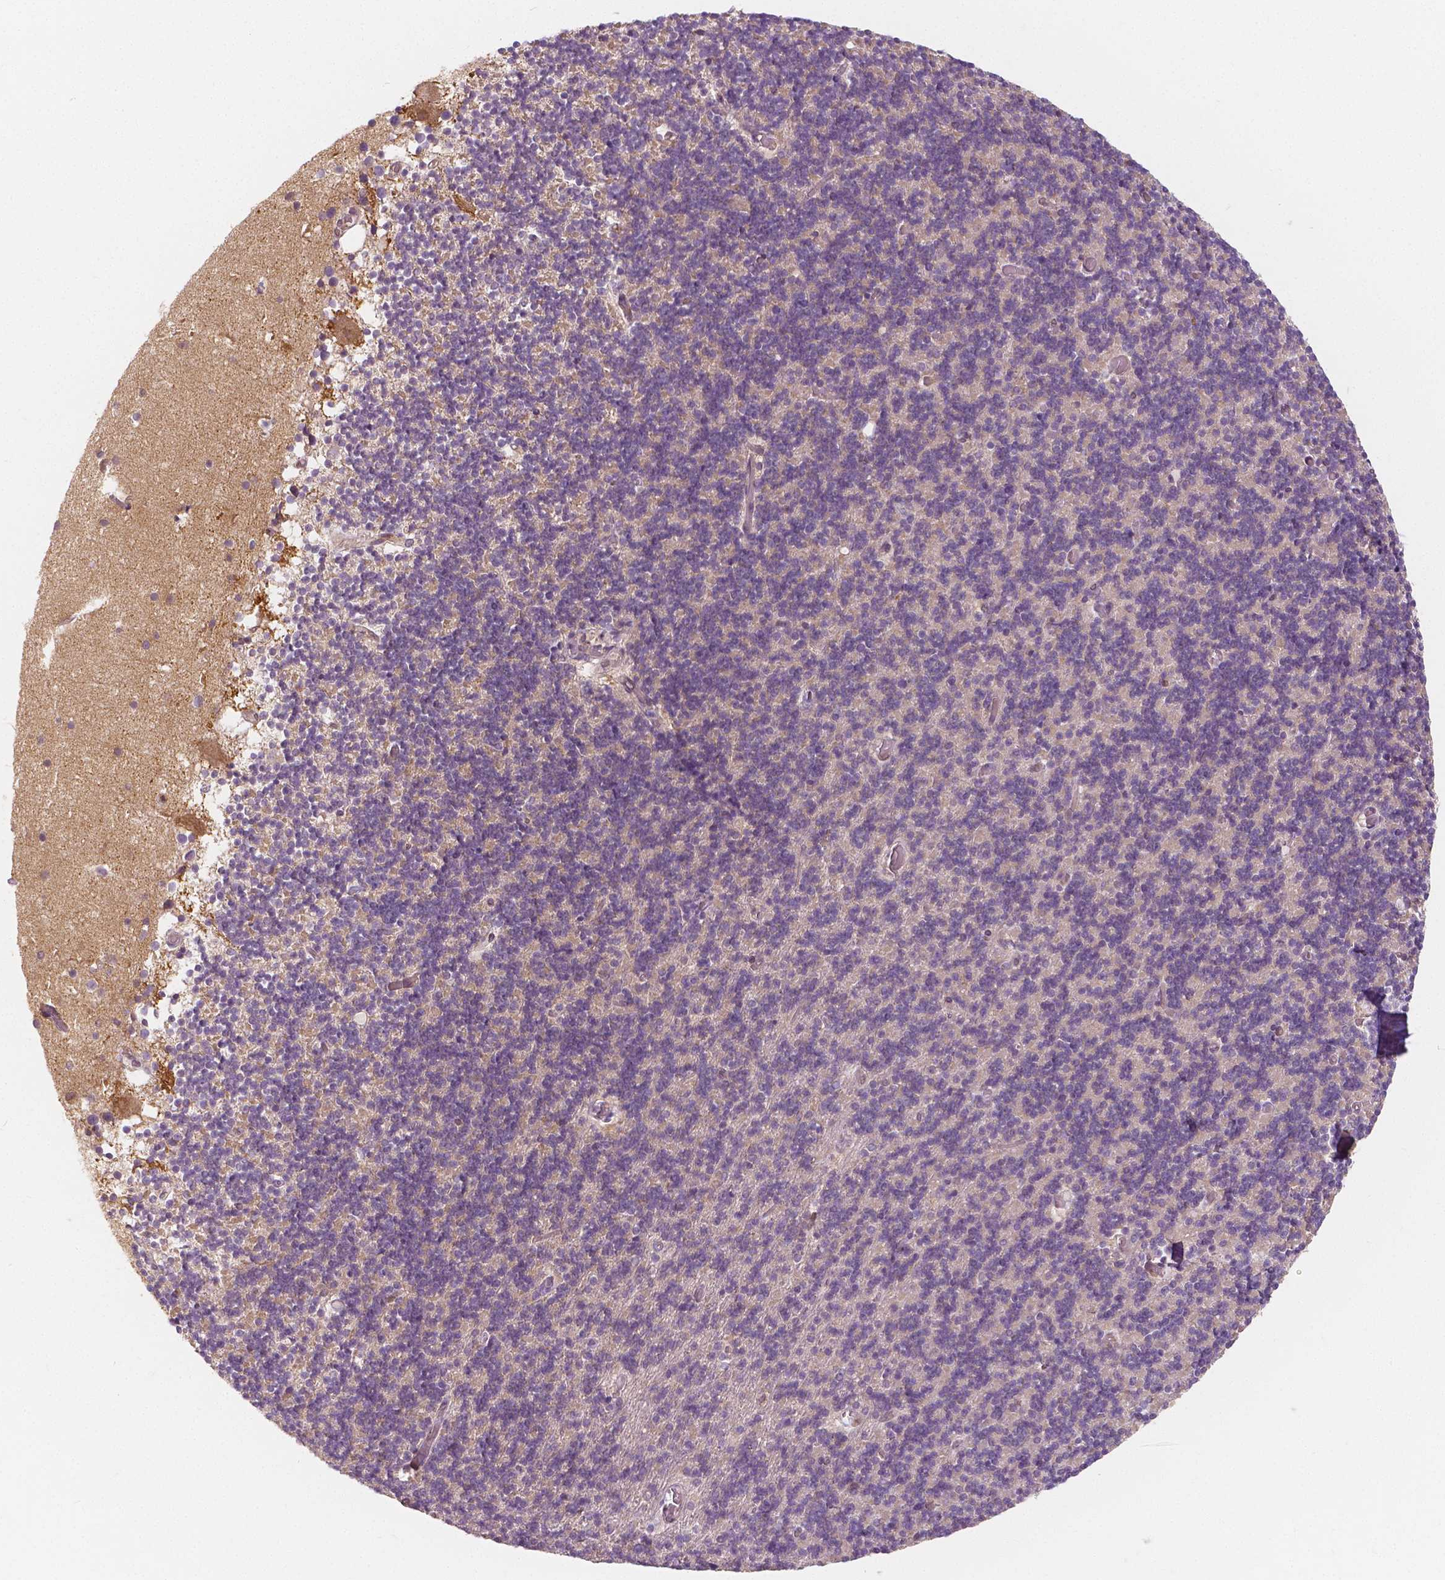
{"staining": {"intensity": "negative", "quantity": "none", "location": "none"}, "tissue": "cerebellum", "cell_type": "Cells in granular layer", "image_type": "normal", "snomed": [{"axis": "morphology", "description": "Normal tissue, NOS"}, {"axis": "topography", "description": "Cerebellum"}], "caption": "Human cerebellum stained for a protein using IHC demonstrates no positivity in cells in granular layer.", "gene": "NAPRT", "patient": {"sex": "male", "age": 70}}